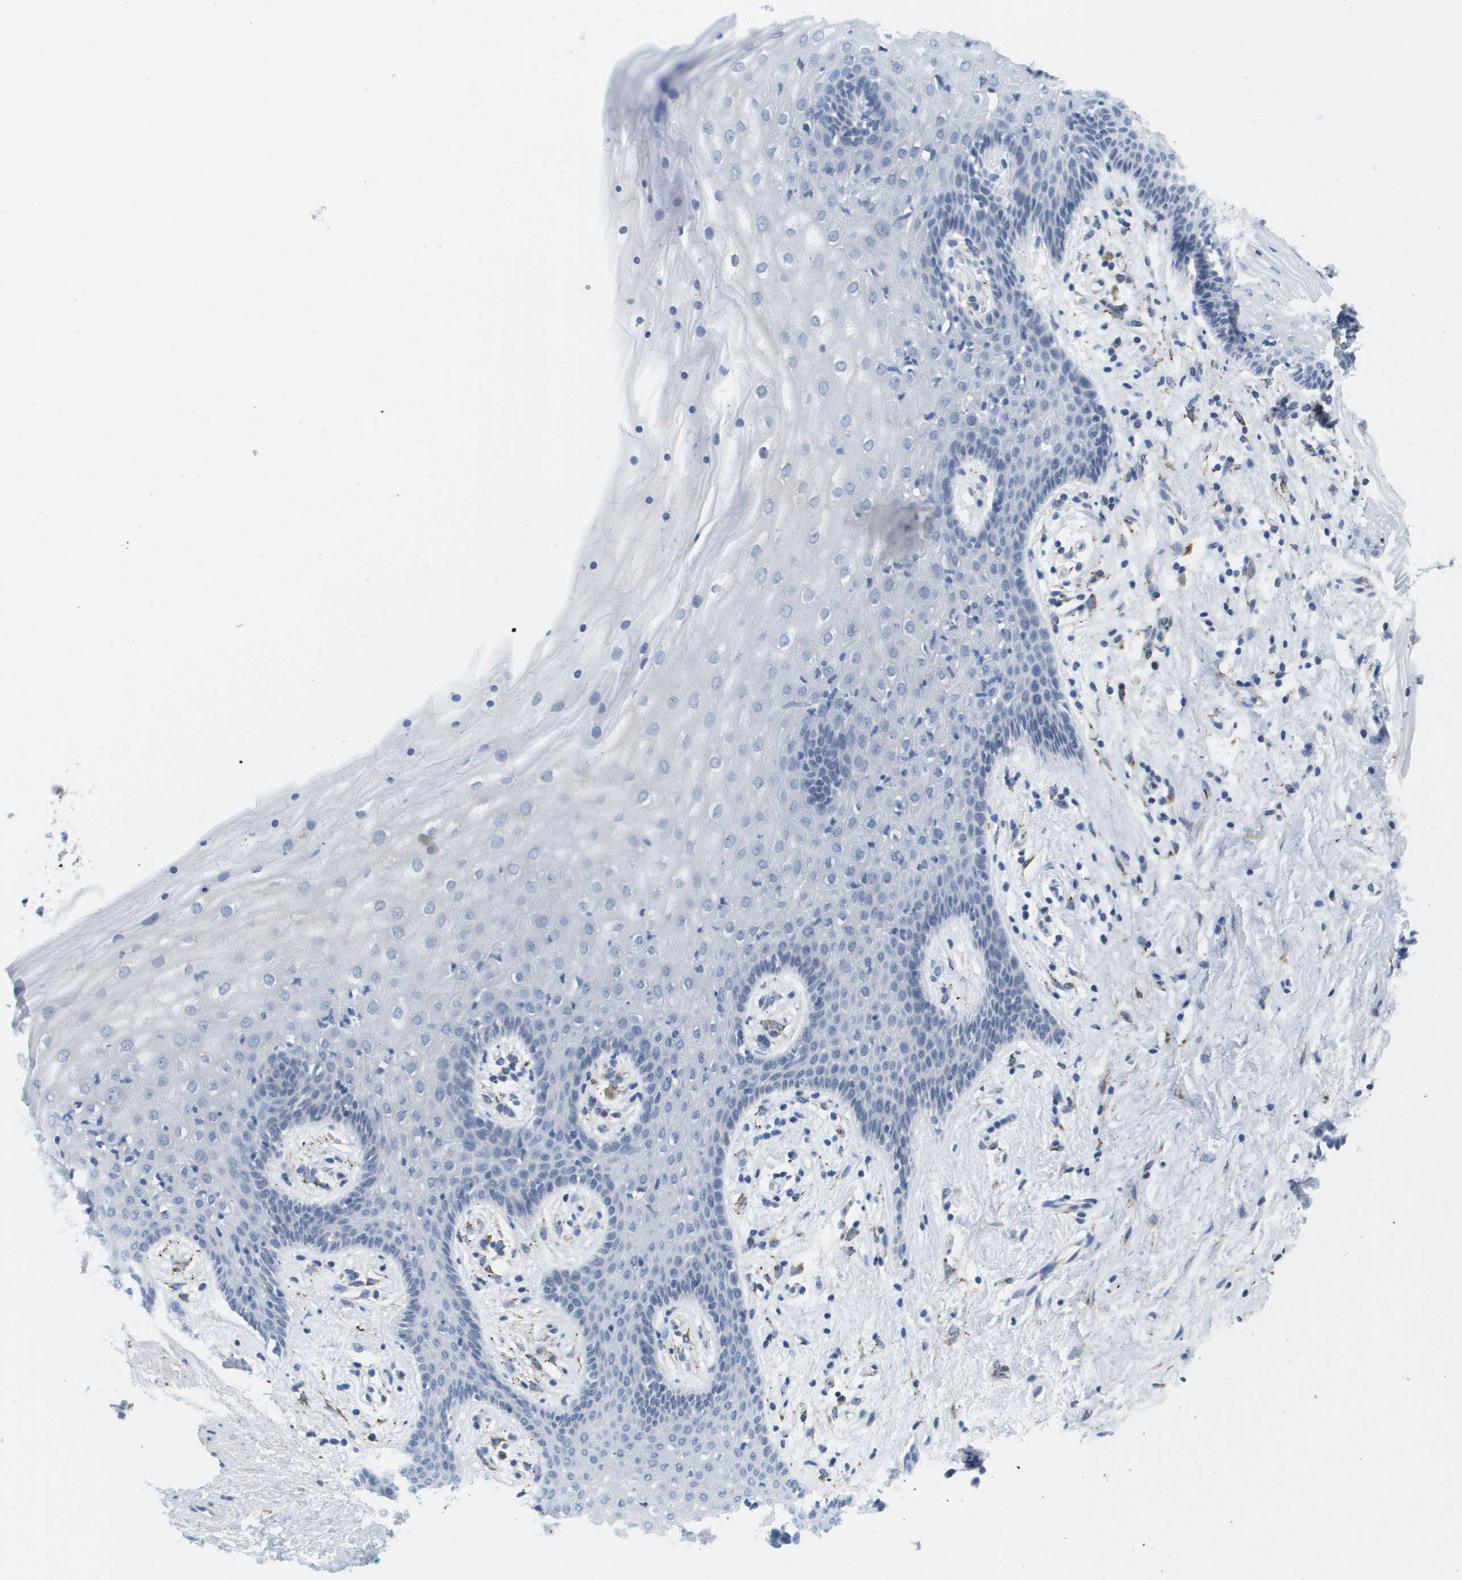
{"staining": {"intensity": "negative", "quantity": "none", "location": "none"}, "tissue": "vagina", "cell_type": "Squamous epithelial cells", "image_type": "normal", "snomed": [{"axis": "morphology", "description": "Normal tissue, NOS"}, {"axis": "topography", "description": "Vagina"}], "caption": "Squamous epithelial cells show no significant staining in normal vagina. (DAB (3,3'-diaminobenzidine) IHC, high magnification).", "gene": "ST3GAL2", "patient": {"sex": "female", "age": 44}}